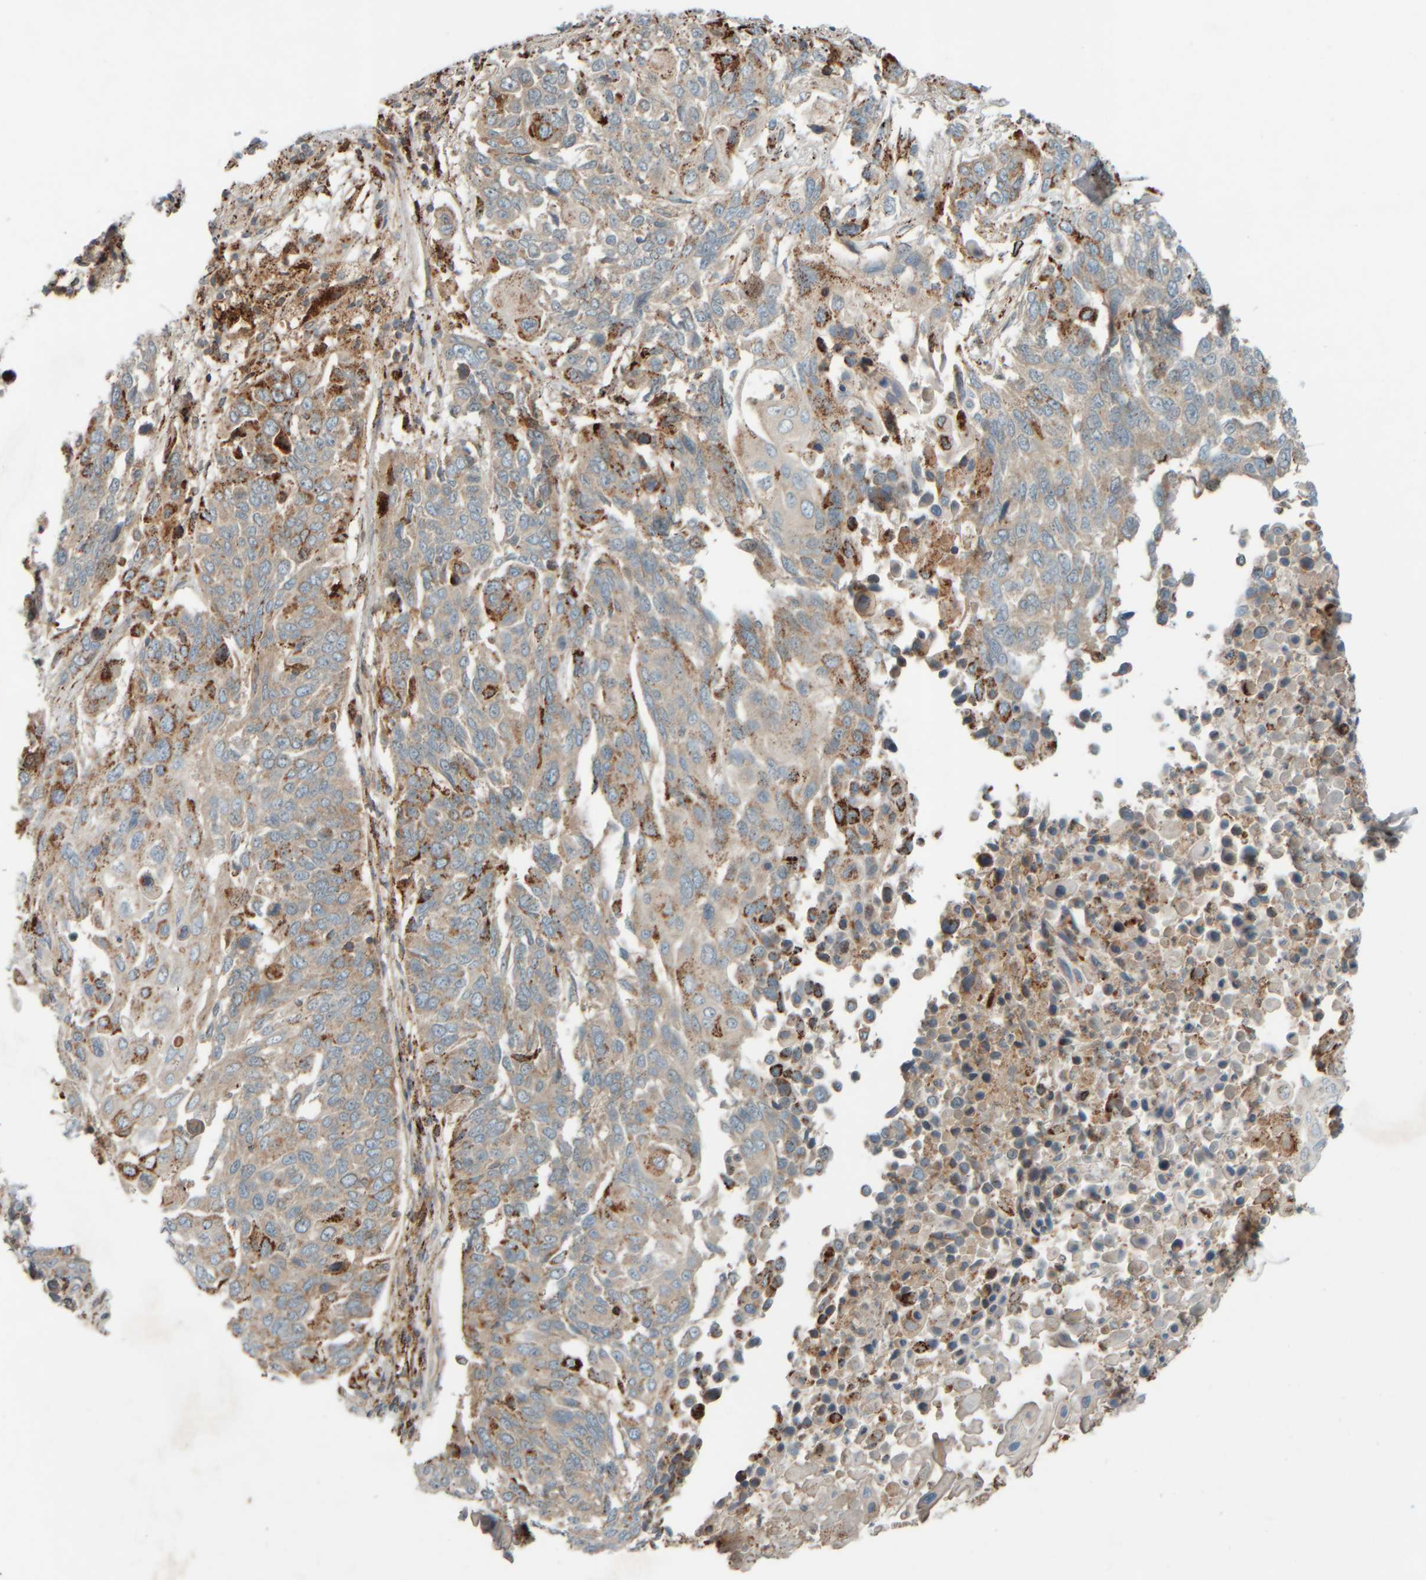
{"staining": {"intensity": "moderate", "quantity": "25%-75%", "location": "cytoplasmic/membranous"}, "tissue": "lung cancer", "cell_type": "Tumor cells", "image_type": "cancer", "snomed": [{"axis": "morphology", "description": "Squamous cell carcinoma, NOS"}, {"axis": "topography", "description": "Lung"}], "caption": "Tumor cells show moderate cytoplasmic/membranous staining in about 25%-75% of cells in lung squamous cell carcinoma. The protein of interest is stained brown, and the nuclei are stained in blue (DAB (3,3'-diaminobenzidine) IHC with brightfield microscopy, high magnification).", "gene": "SPAG5", "patient": {"sex": "male", "age": 66}}